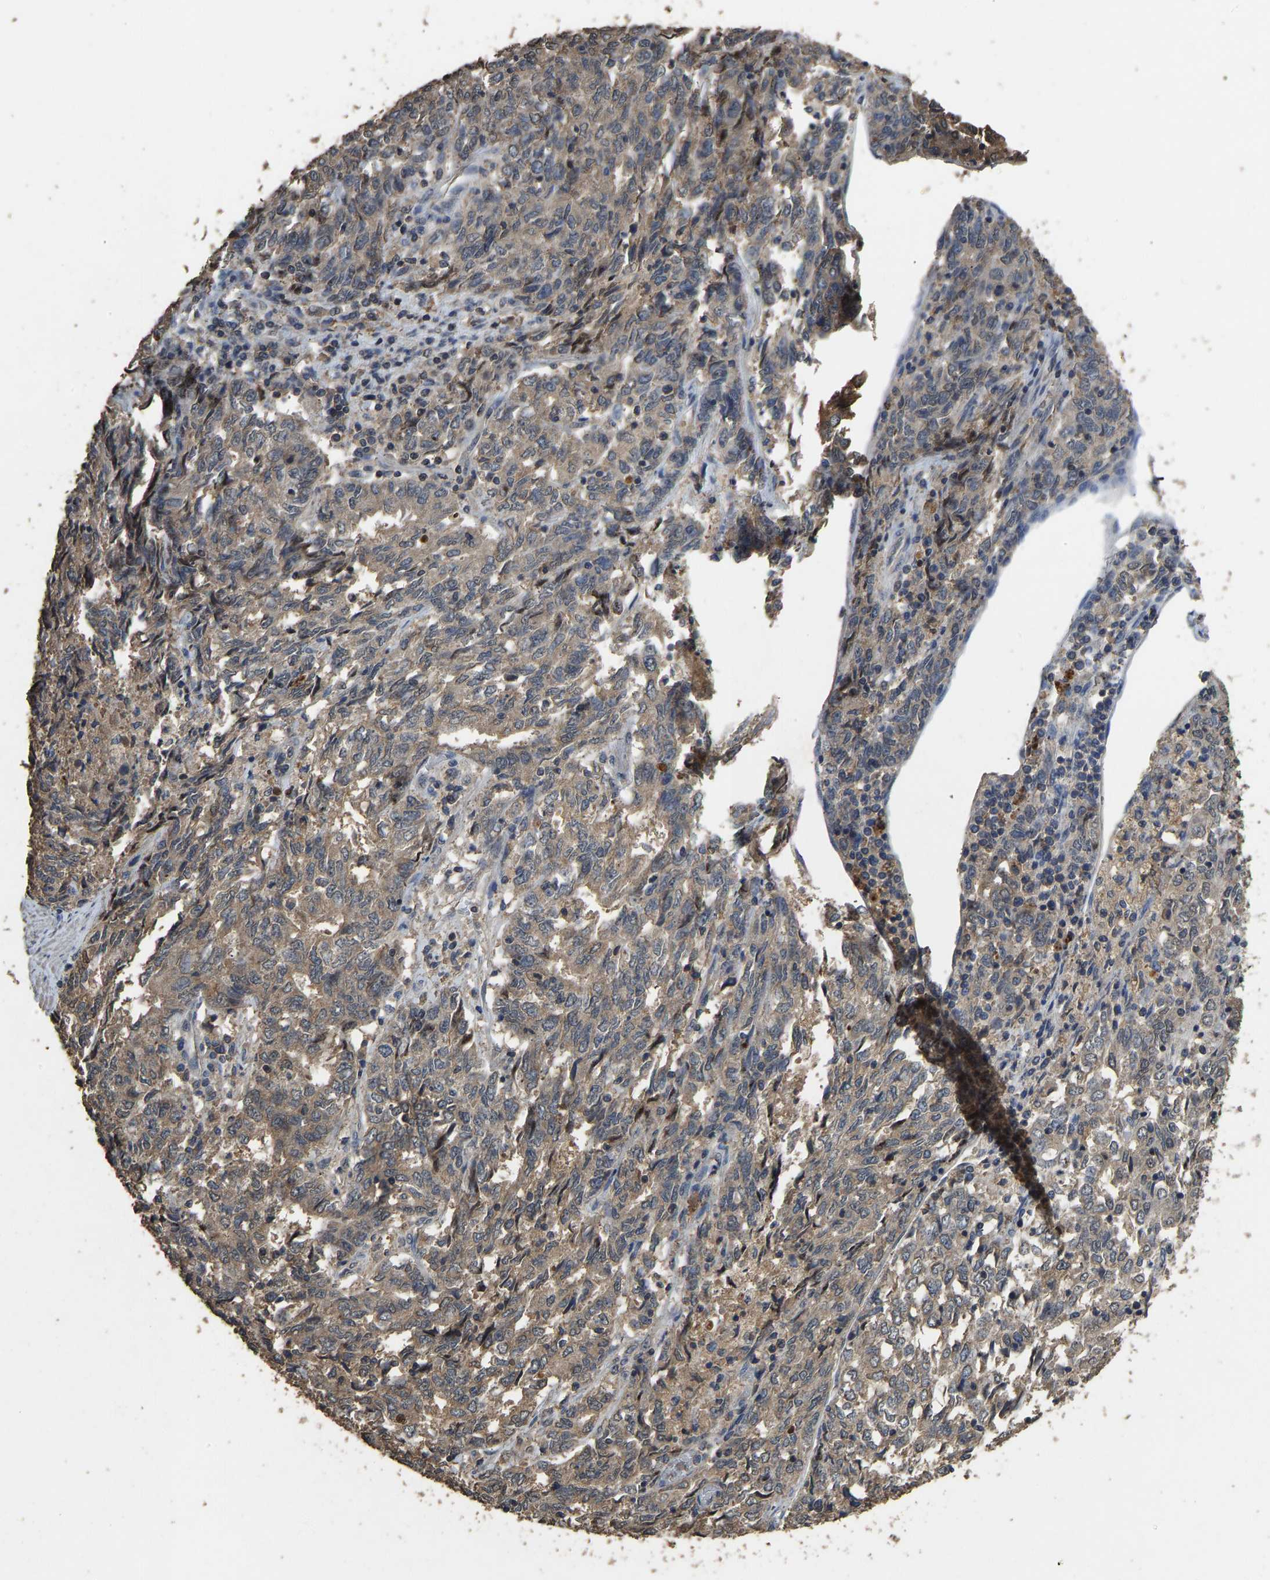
{"staining": {"intensity": "moderate", "quantity": ">75%", "location": "cytoplasmic/membranous"}, "tissue": "endometrial cancer", "cell_type": "Tumor cells", "image_type": "cancer", "snomed": [{"axis": "morphology", "description": "Adenocarcinoma, NOS"}, {"axis": "topography", "description": "Endometrium"}], "caption": "DAB immunohistochemical staining of human endometrial cancer (adenocarcinoma) reveals moderate cytoplasmic/membranous protein expression in about >75% of tumor cells.", "gene": "CIDEC", "patient": {"sex": "female", "age": 80}}